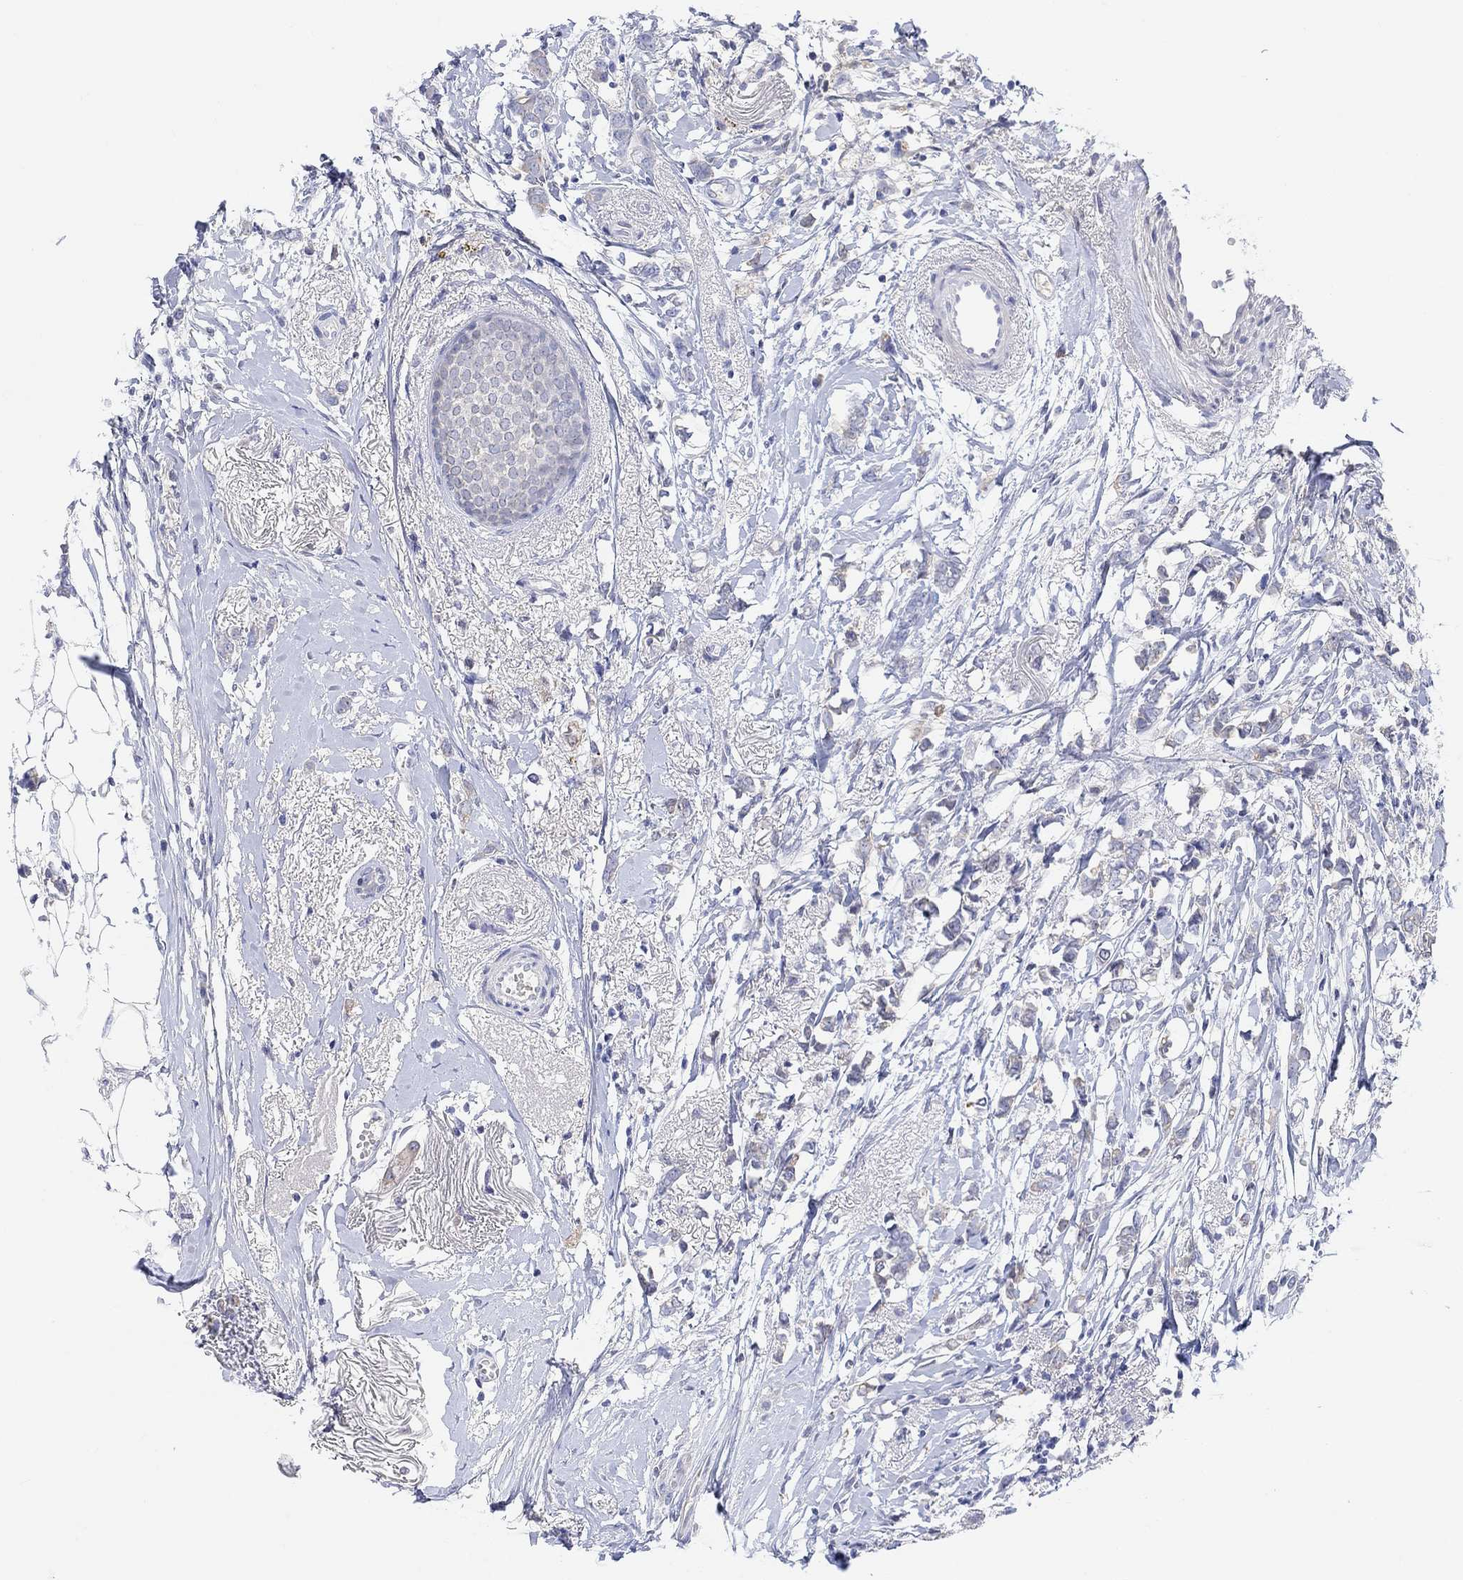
{"staining": {"intensity": "negative", "quantity": "none", "location": "none"}, "tissue": "breast cancer", "cell_type": "Tumor cells", "image_type": "cancer", "snomed": [{"axis": "morphology", "description": "Duct carcinoma"}, {"axis": "topography", "description": "Breast"}], "caption": "There is no significant staining in tumor cells of breast cancer (intraductal carcinoma). Brightfield microscopy of immunohistochemistry (IHC) stained with DAB (brown) and hematoxylin (blue), captured at high magnification.", "gene": "TYR", "patient": {"sex": "female", "age": 40}}